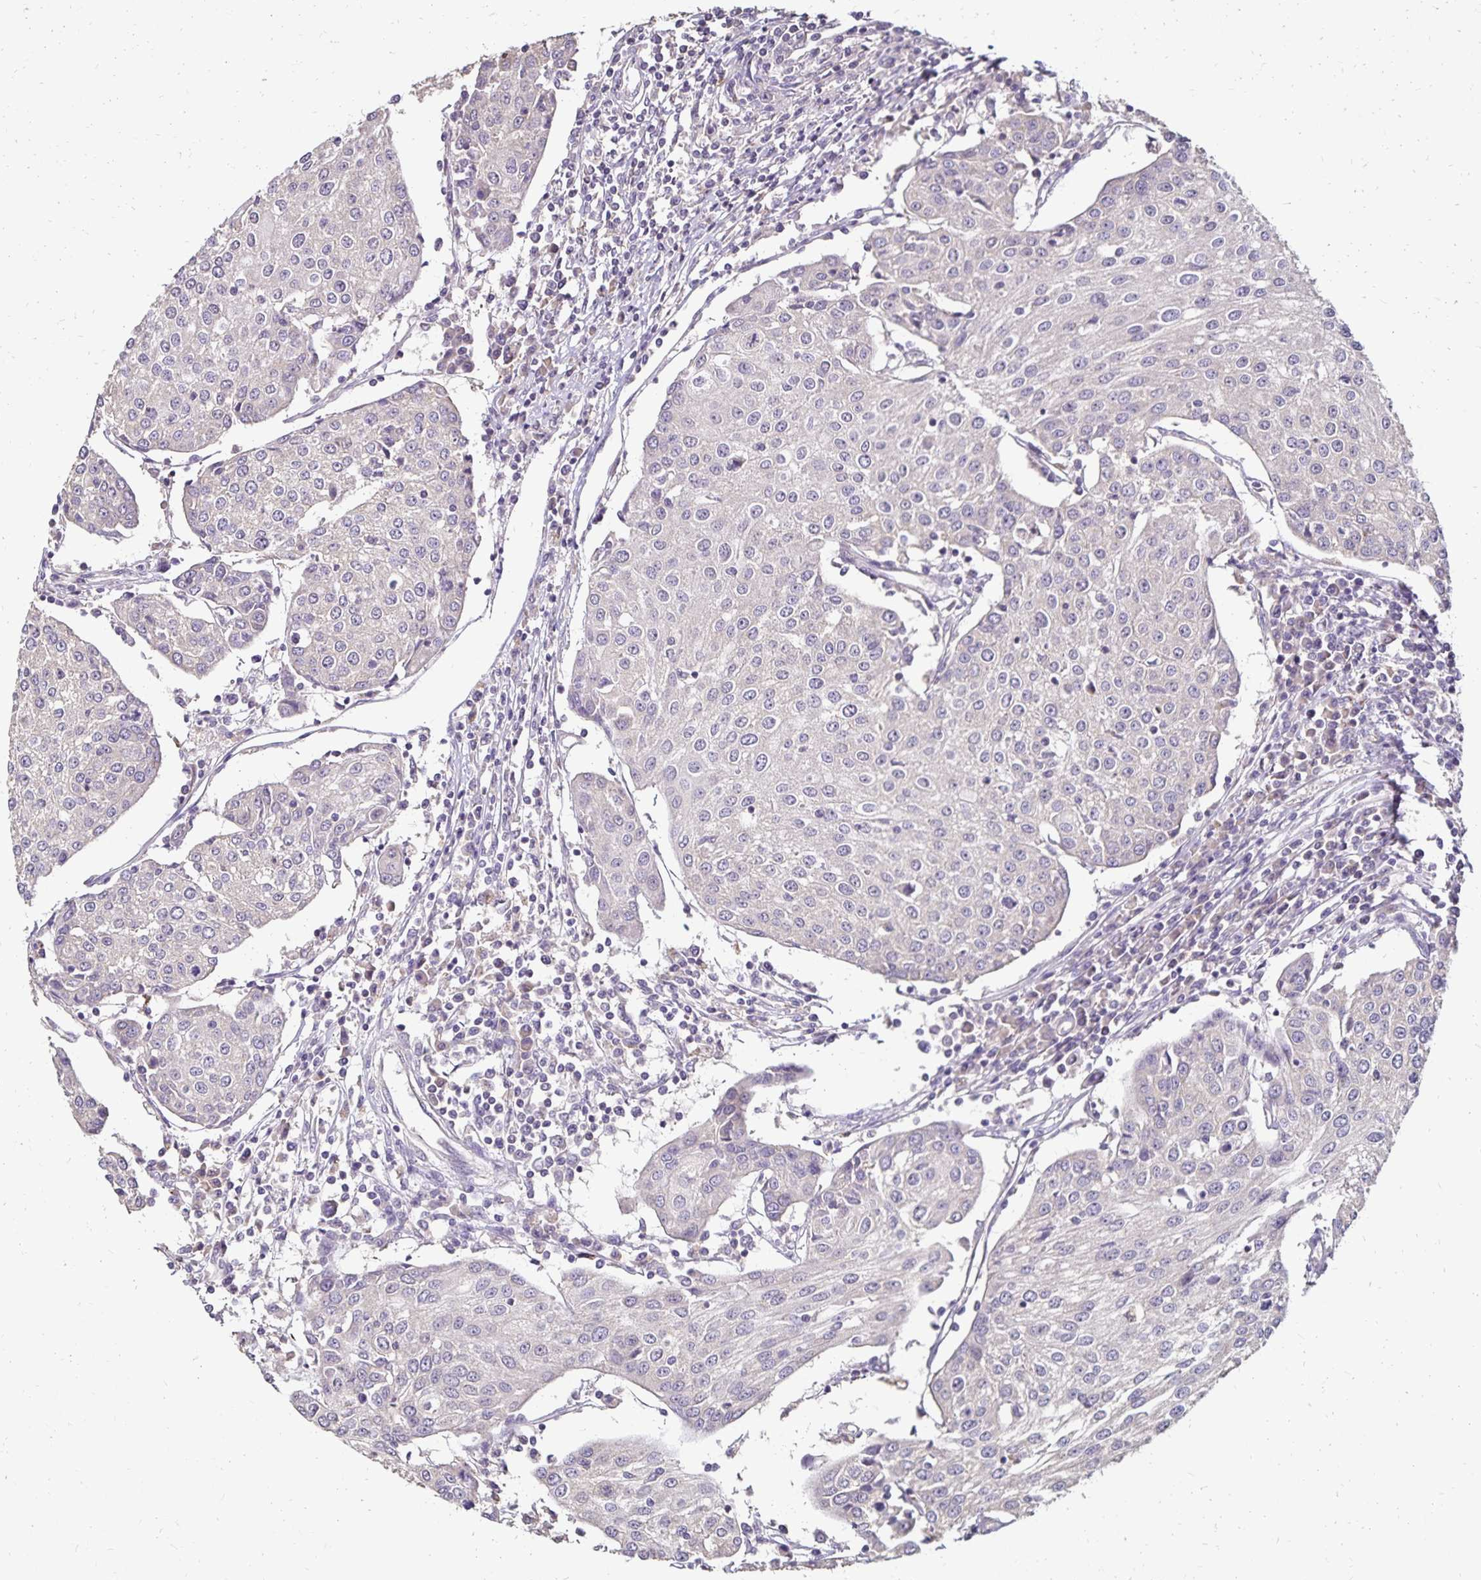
{"staining": {"intensity": "negative", "quantity": "none", "location": "none"}, "tissue": "urothelial cancer", "cell_type": "Tumor cells", "image_type": "cancer", "snomed": [{"axis": "morphology", "description": "Urothelial carcinoma, High grade"}, {"axis": "topography", "description": "Urinary bladder"}], "caption": "Immunohistochemistry of urothelial cancer shows no expression in tumor cells.", "gene": "EMC10", "patient": {"sex": "female", "age": 85}}